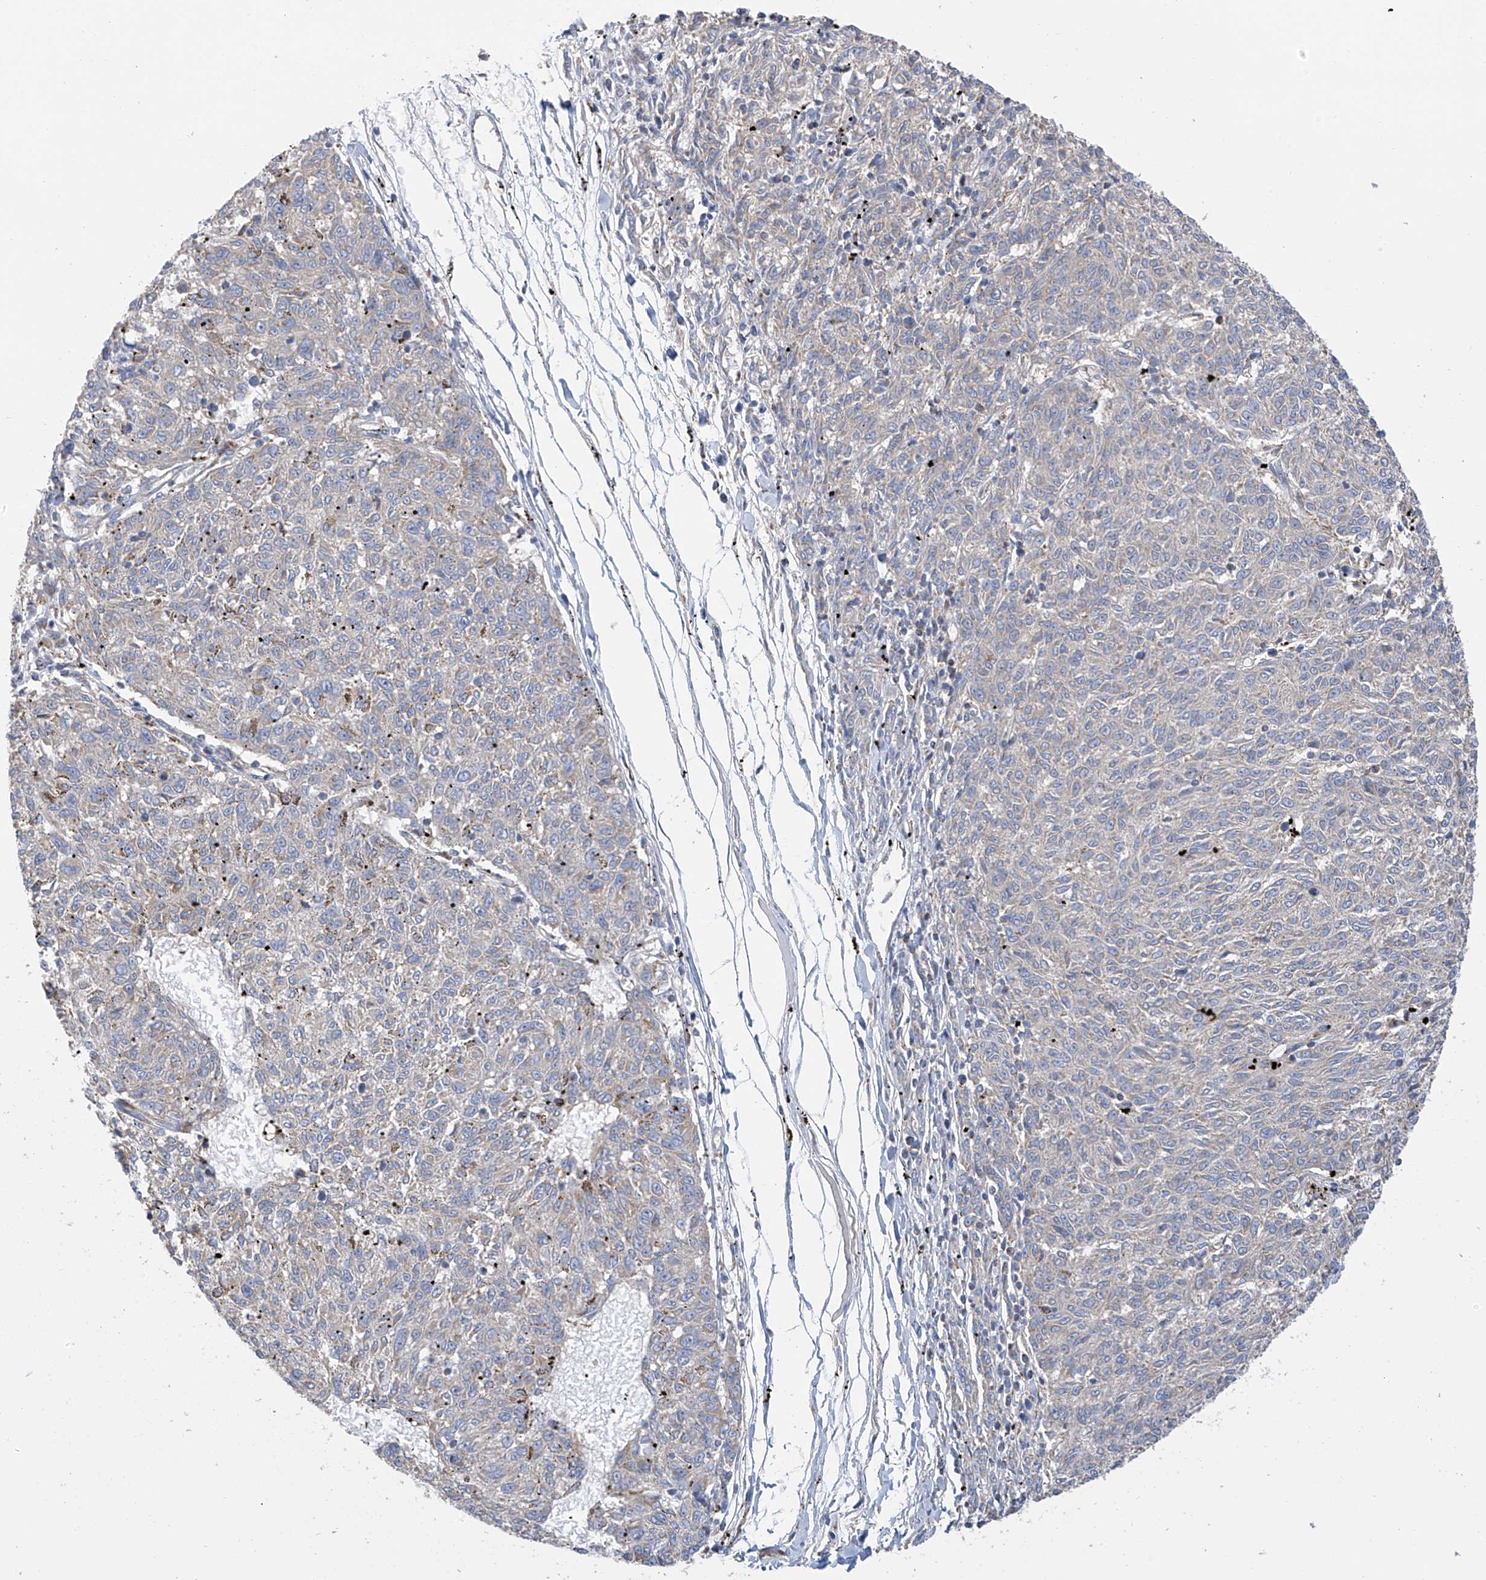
{"staining": {"intensity": "negative", "quantity": "none", "location": "none"}, "tissue": "melanoma", "cell_type": "Tumor cells", "image_type": "cancer", "snomed": [{"axis": "morphology", "description": "Malignant melanoma, NOS"}, {"axis": "topography", "description": "Skin"}], "caption": "High power microscopy micrograph of an immunohistochemistry (IHC) histopathology image of melanoma, revealing no significant staining in tumor cells.", "gene": "ITM2B", "patient": {"sex": "female", "age": 72}}